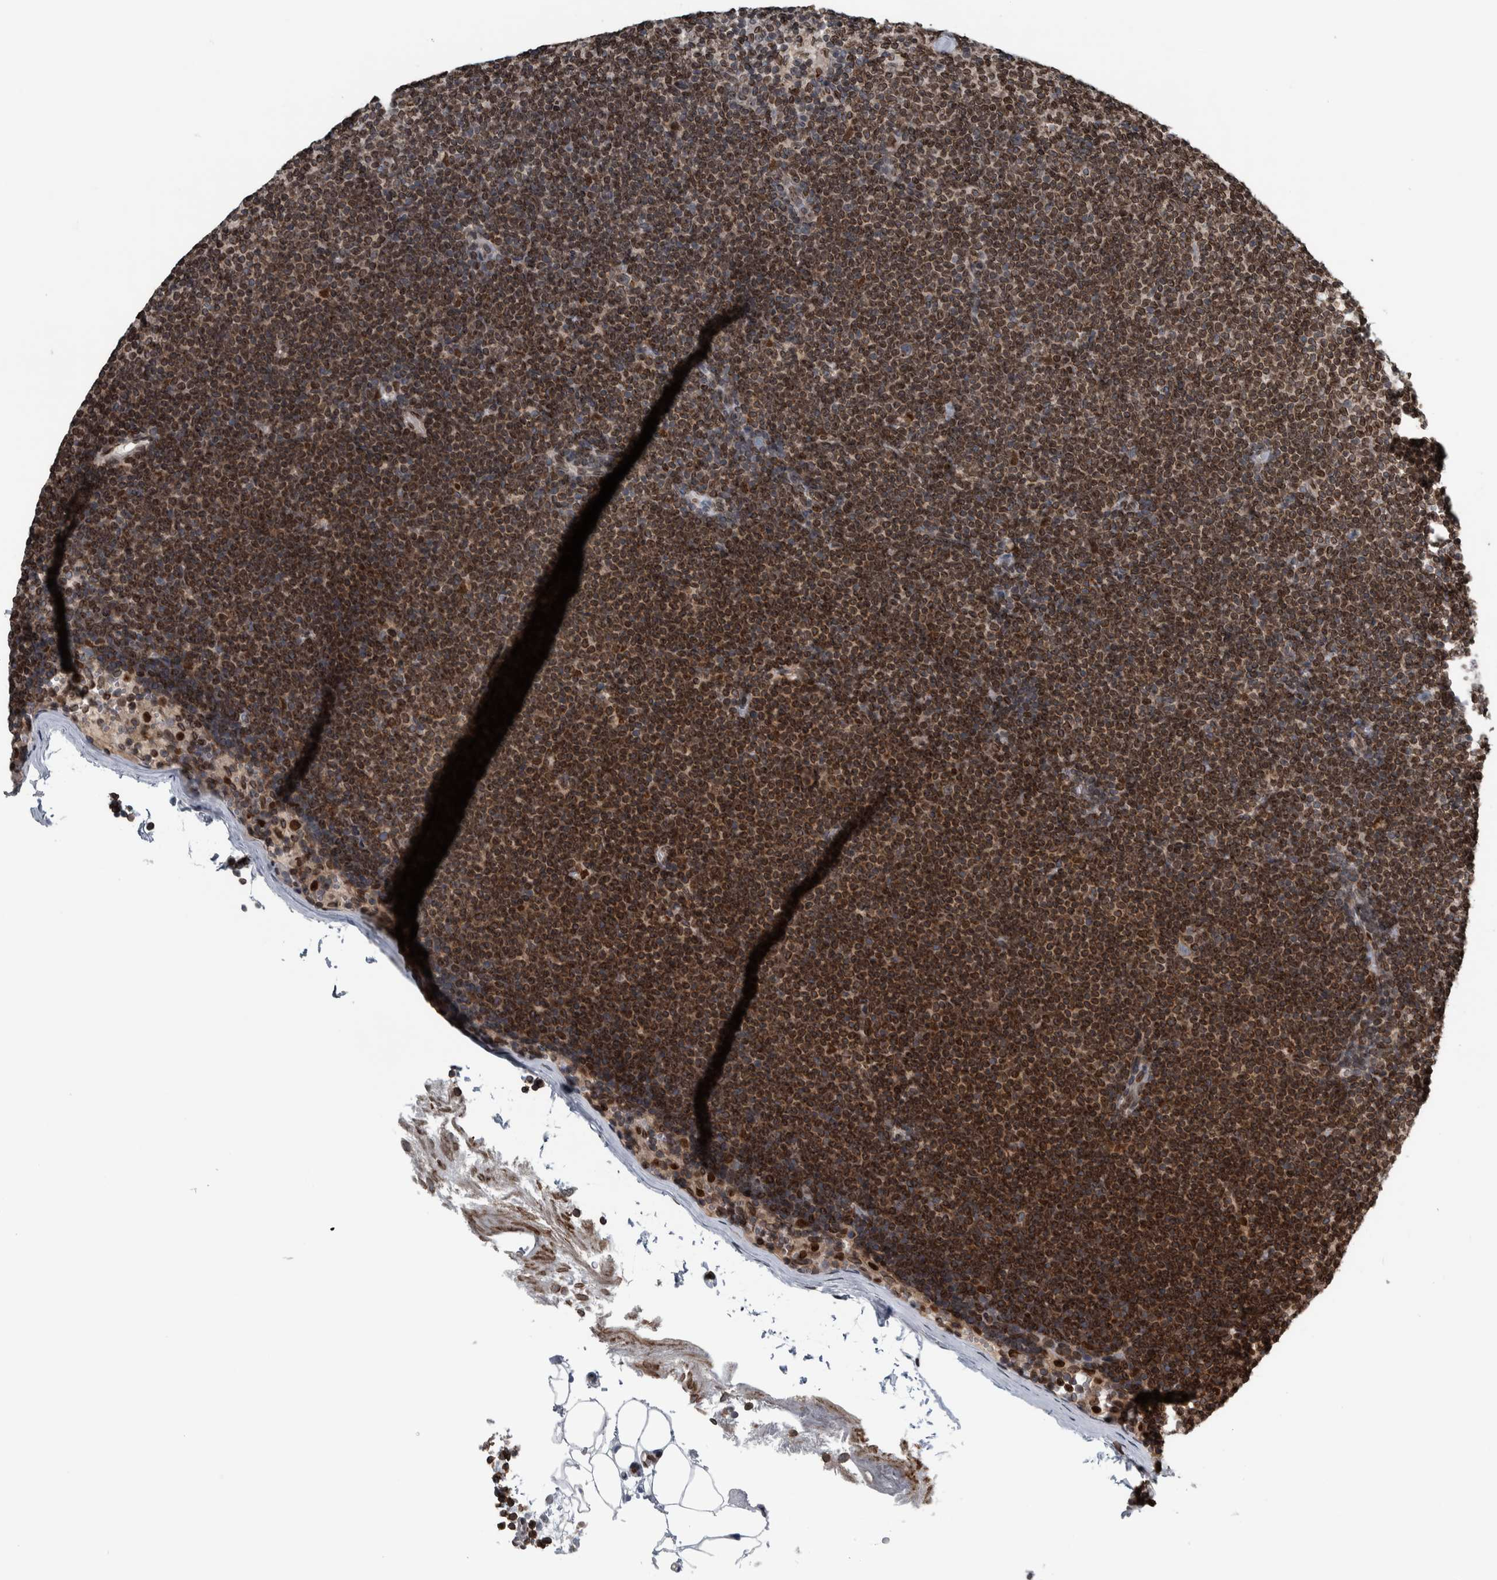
{"staining": {"intensity": "strong", "quantity": ">75%", "location": "cytoplasmic/membranous,nuclear"}, "tissue": "lymphoma", "cell_type": "Tumor cells", "image_type": "cancer", "snomed": [{"axis": "morphology", "description": "Malignant lymphoma, non-Hodgkin's type, Low grade"}, {"axis": "topography", "description": "Lymph node"}], "caption": "Lymphoma stained with DAB immunohistochemistry exhibits high levels of strong cytoplasmic/membranous and nuclear positivity in about >75% of tumor cells.", "gene": "FAM135B", "patient": {"sex": "female", "age": 53}}